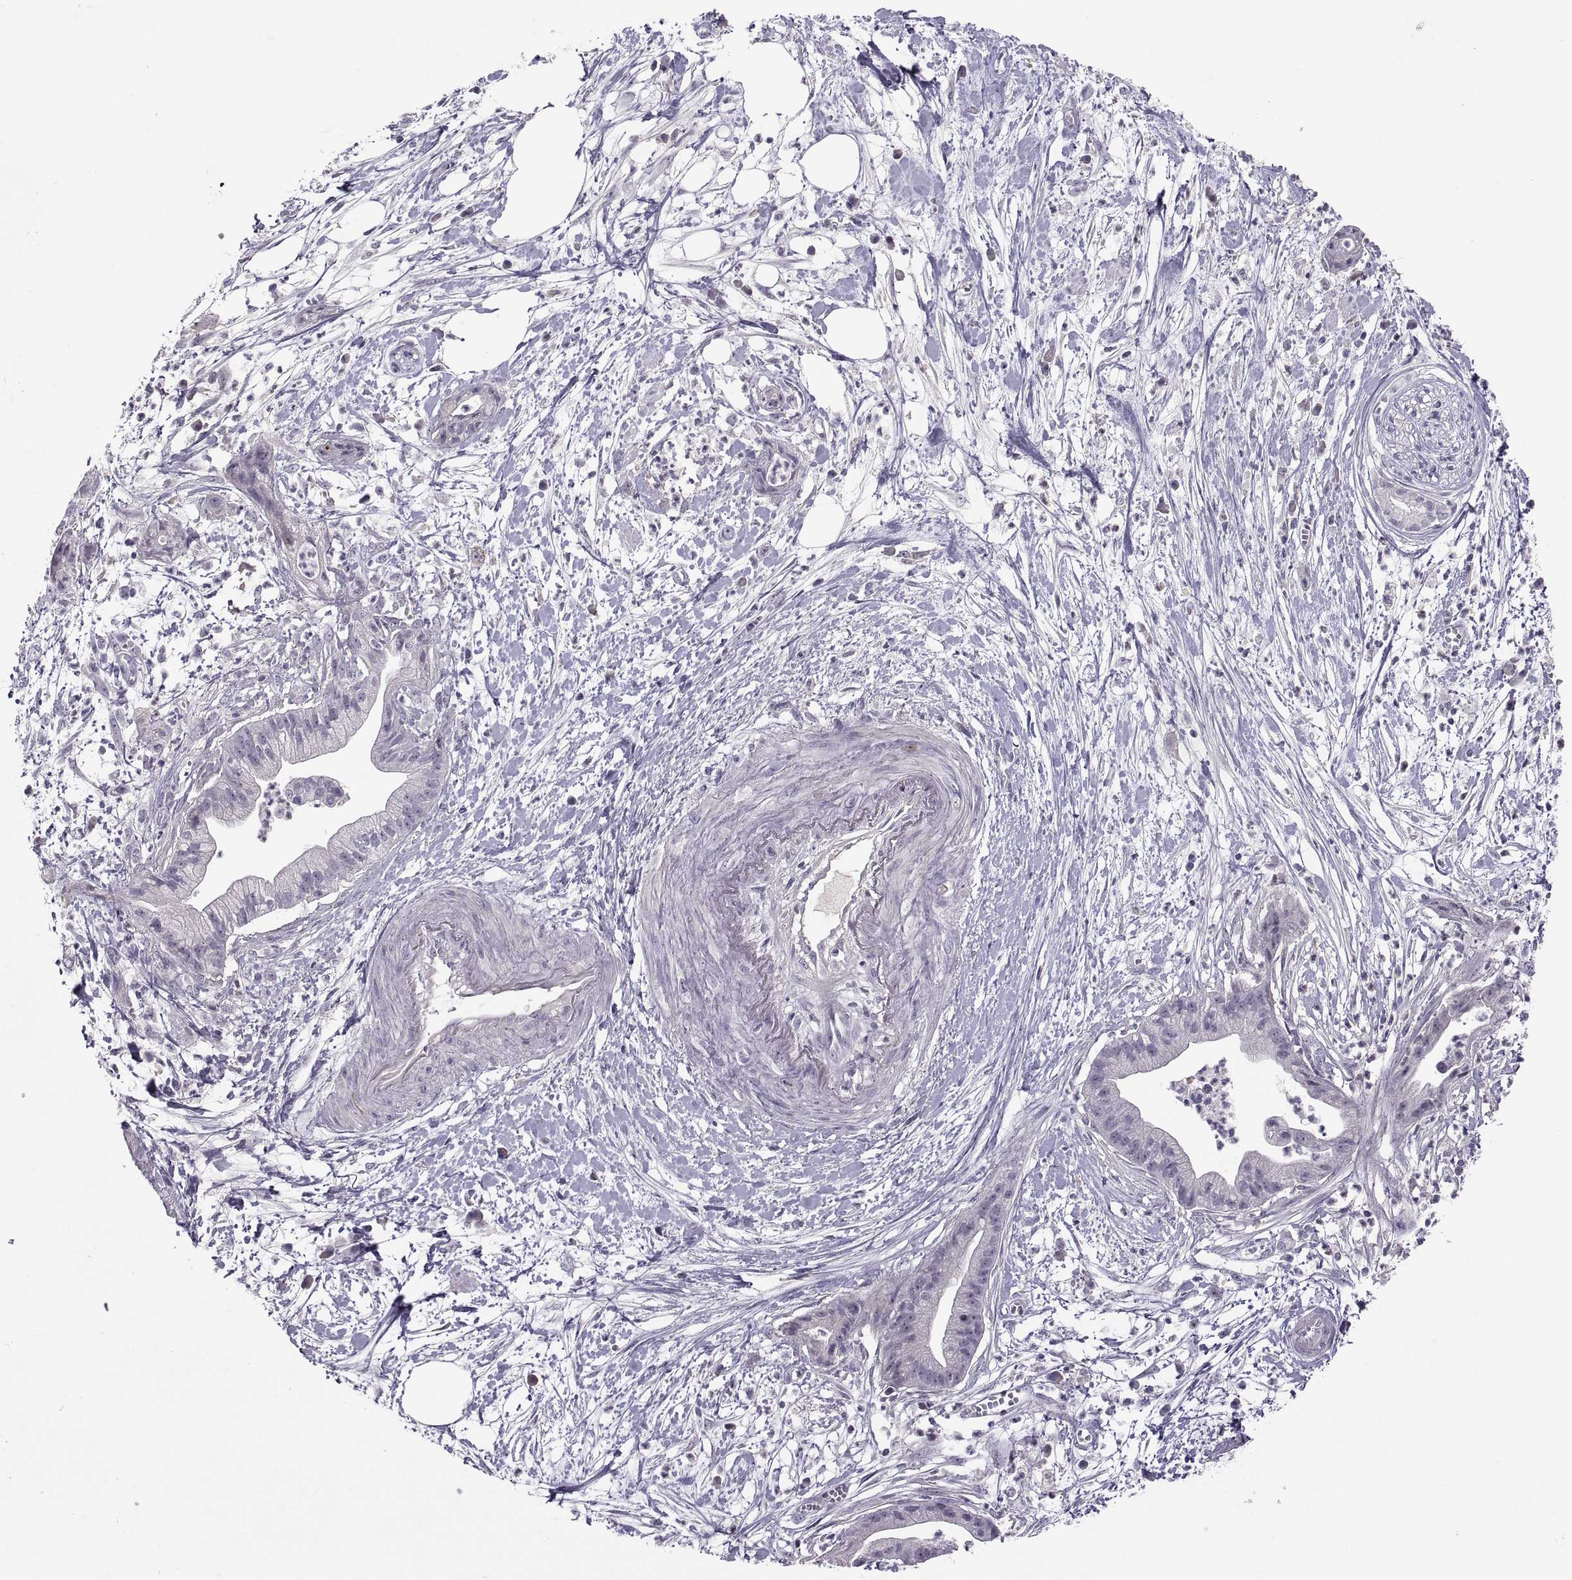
{"staining": {"intensity": "negative", "quantity": "none", "location": "none"}, "tissue": "pancreatic cancer", "cell_type": "Tumor cells", "image_type": "cancer", "snomed": [{"axis": "morphology", "description": "Normal tissue, NOS"}, {"axis": "morphology", "description": "Adenocarcinoma, NOS"}, {"axis": "topography", "description": "Lymph node"}, {"axis": "topography", "description": "Pancreas"}], "caption": "This is an immunohistochemistry histopathology image of human pancreatic cancer (adenocarcinoma). There is no expression in tumor cells.", "gene": "CHCT1", "patient": {"sex": "female", "age": 58}}